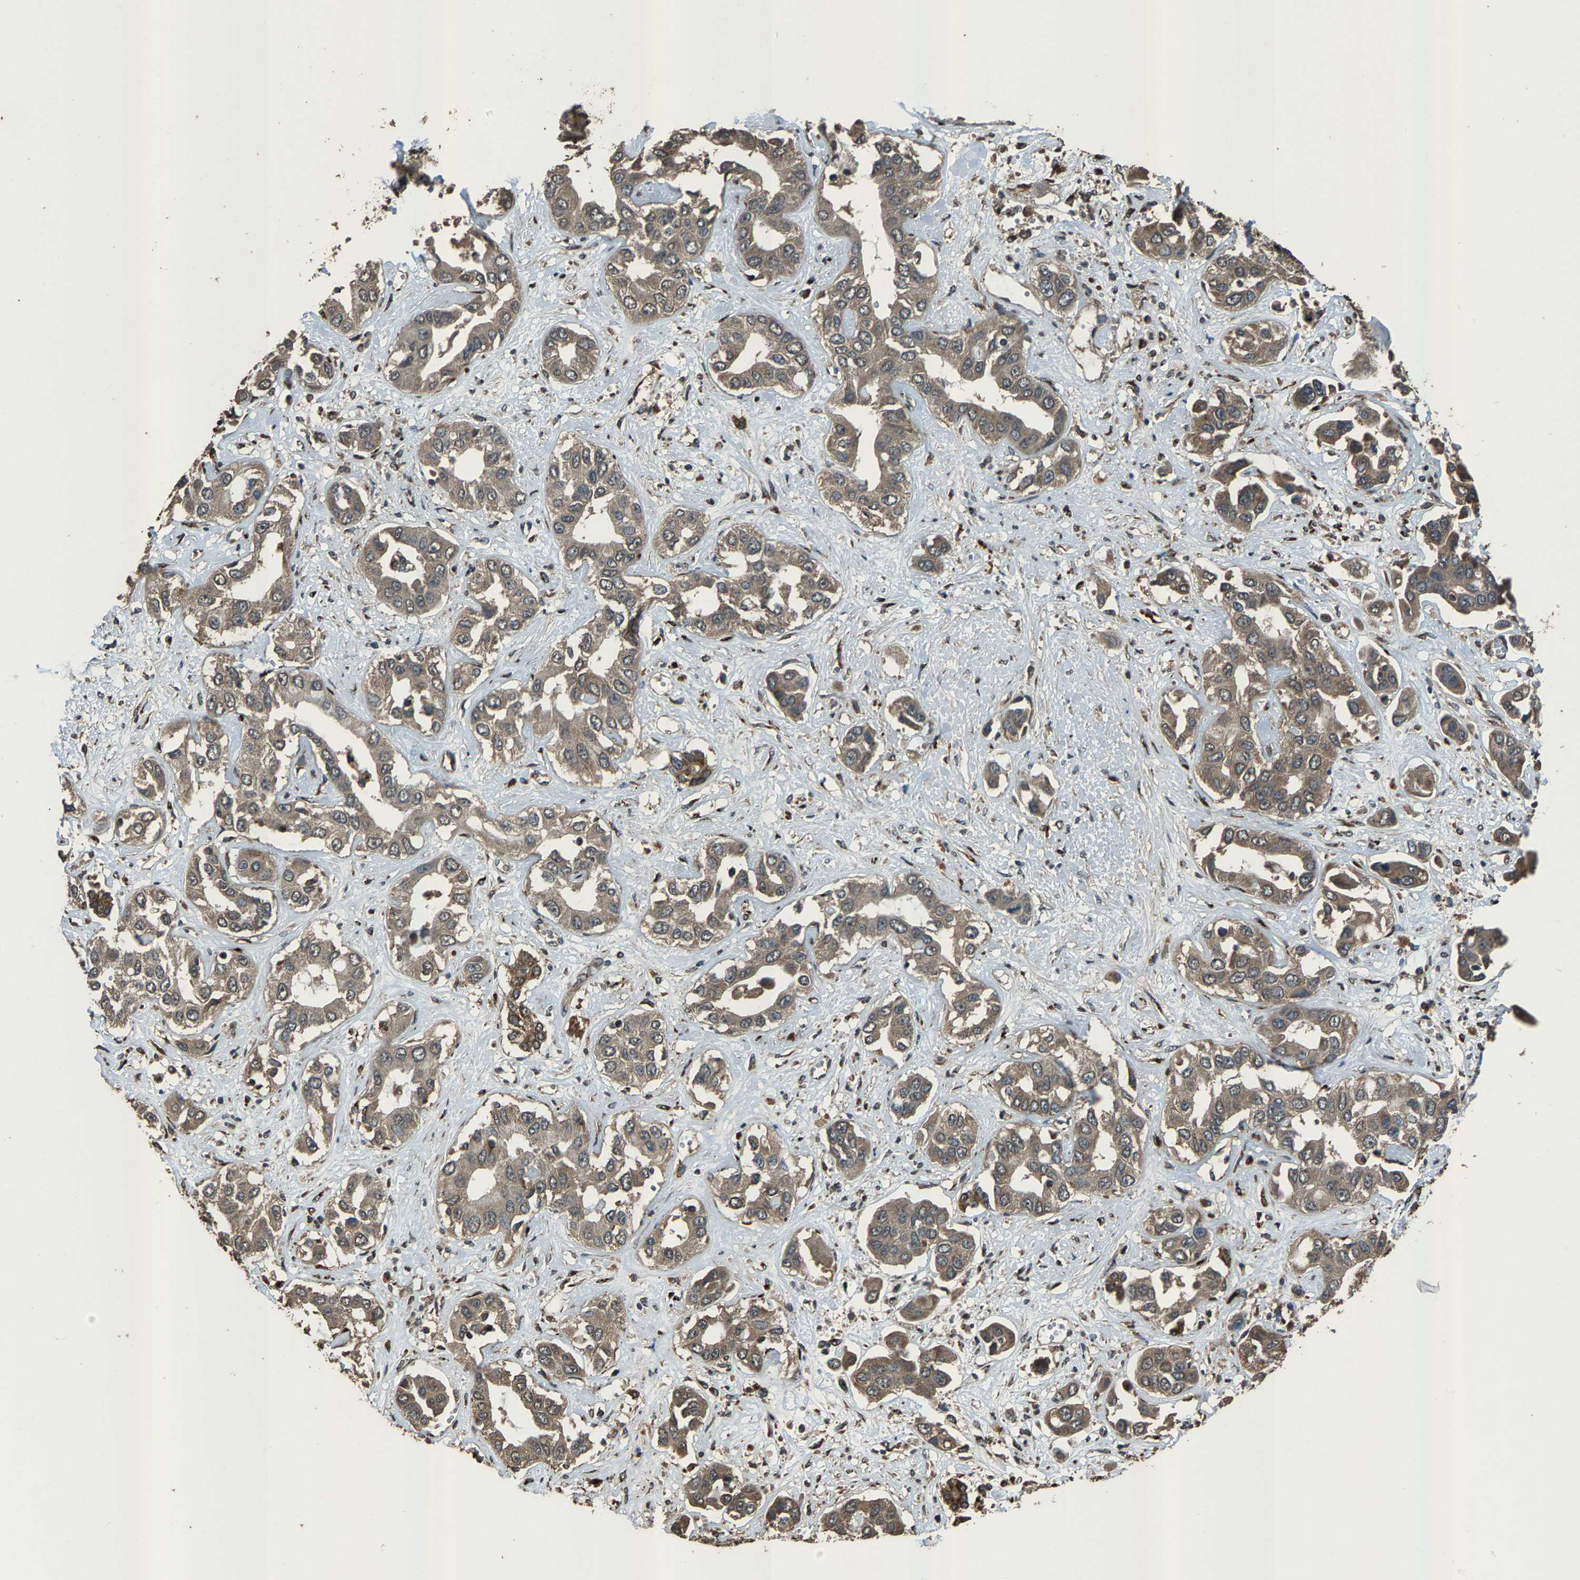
{"staining": {"intensity": "weak", "quantity": ">75%", "location": "cytoplasmic/membranous"}, "tissue": "liver cancer", "cell_type": "Tumor cells", "image_type": "cancer", "snomed": [{"axis": "morphology", "description": "Cholangiocarcinoma"}, {"axis": "topography", "description": "Liver"}], "caption": "Human liver cancer stained with a brown dye shows weak cytoplasmic/membranous positive staining in about >75% of tumor cells.", "gene": "SLC38A10", "patient": {"sex": "female", "age": 52}}